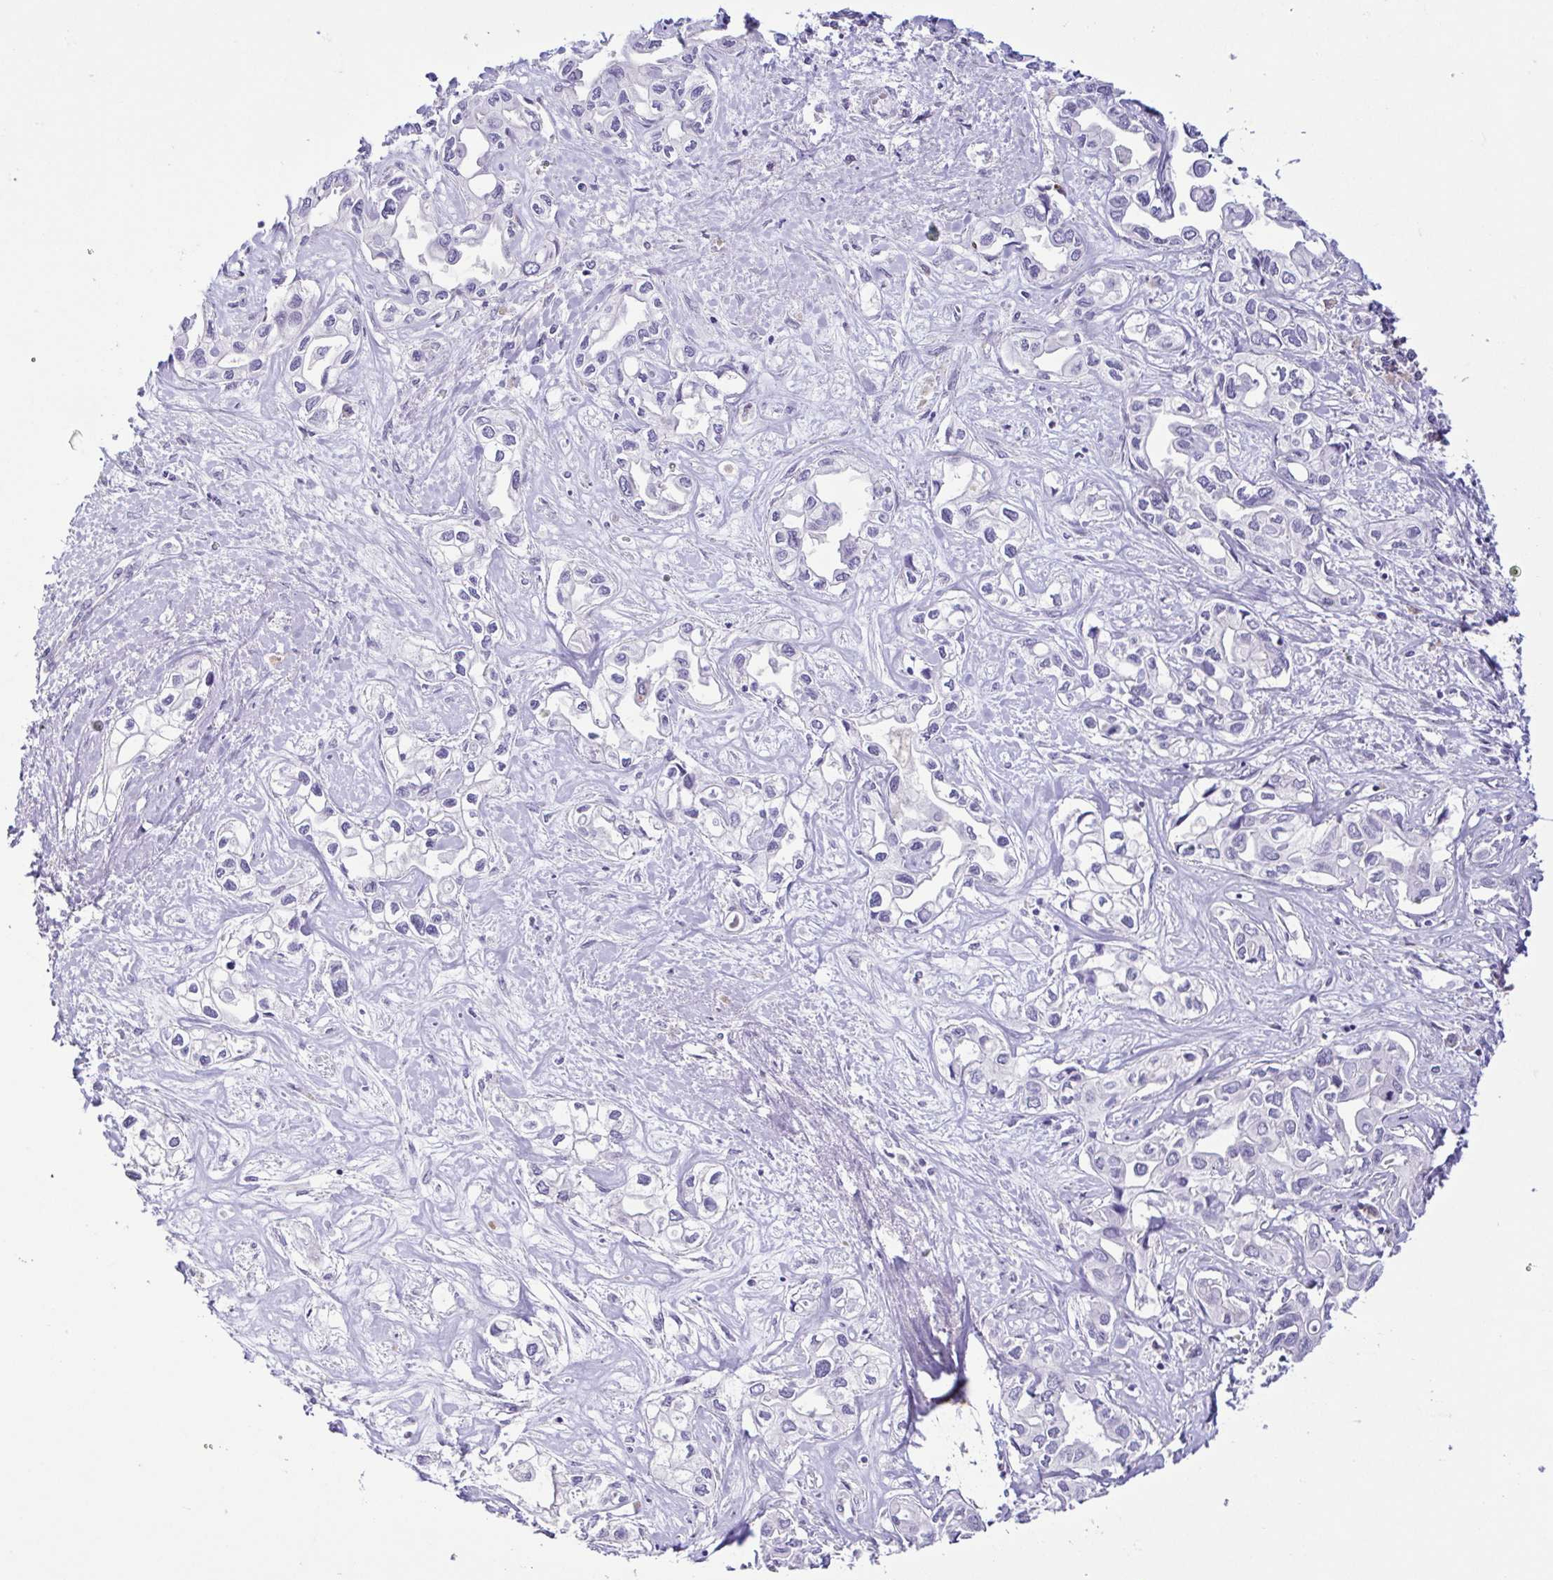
{"staining": {"intensity": "negative", "quantity": "none", "location": "none"}, "tissue": "liver cancer", "cell_type": "Tumor cells", "image_type": "cancer", "snomed": [{"axis": "morphology", "description": "Cholangiocarcinoma"}, {"axis": "topography", "description": "Liver"}], "caption": "Liver cholangiocarcinoma stained for a protein using immunohistochemistry (IHC) exhibits no positivity tumor cells.", "gene": "TERT", "patient": {"sex": "female", "age": 64}}